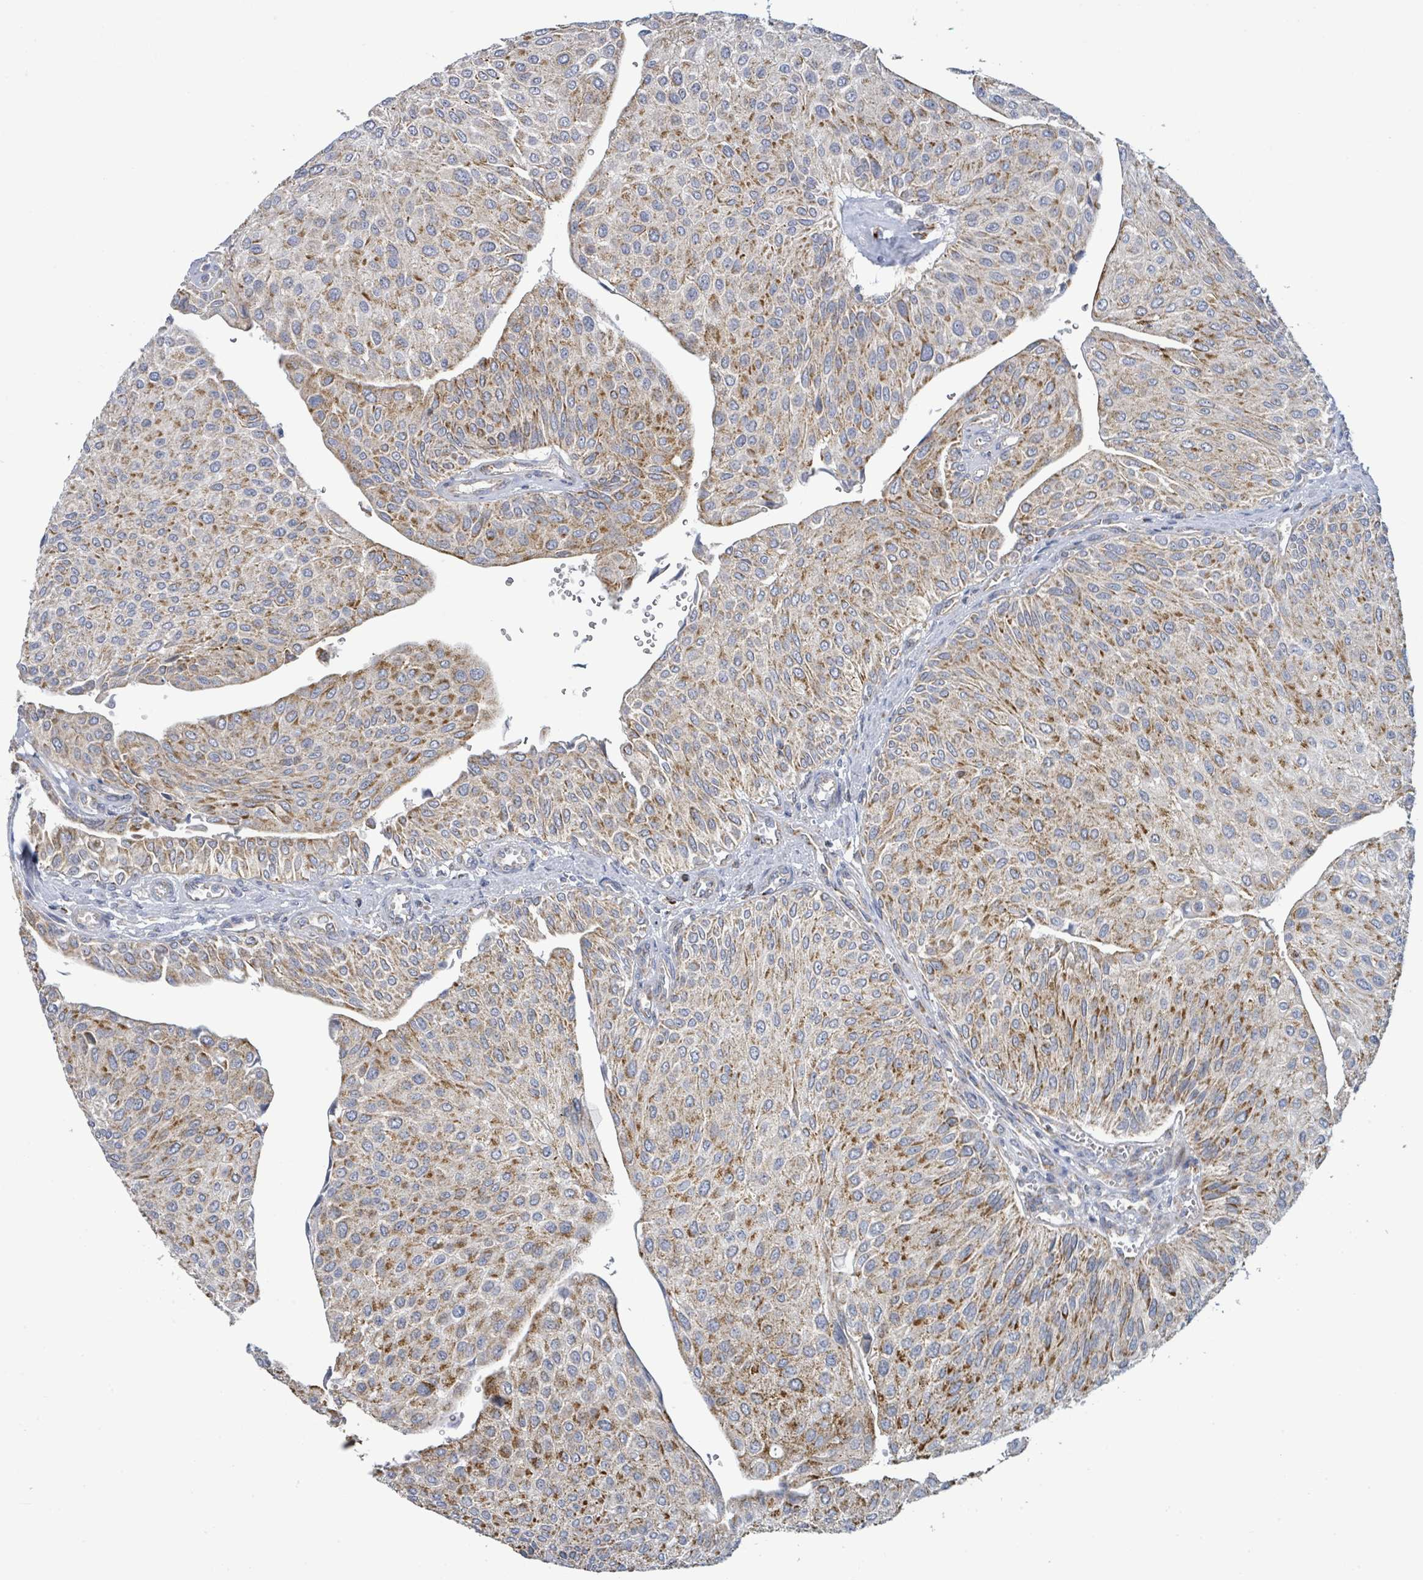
{"staining": {"intensity": "strong", "quantity": "25%-75%", "location": "cytoplasmic/membranous"}, "tissue": "urothelial cancer", "cell_type": "Tumor cells", "image_type": "cancer", "snomed": [{"axis": "morphology", "description": "Urothelial carcinoma, NOS"}, {"axis": "topography", "description": "Urinary bladder"}], "caption": "A micrograph of urothelial cancer stained for a protein demonstrates strong cytoplasmic/membranous brown staining in tumor cells.", "gene": "SUCLG2", "patient": {"sex": "male", "age": 67}}